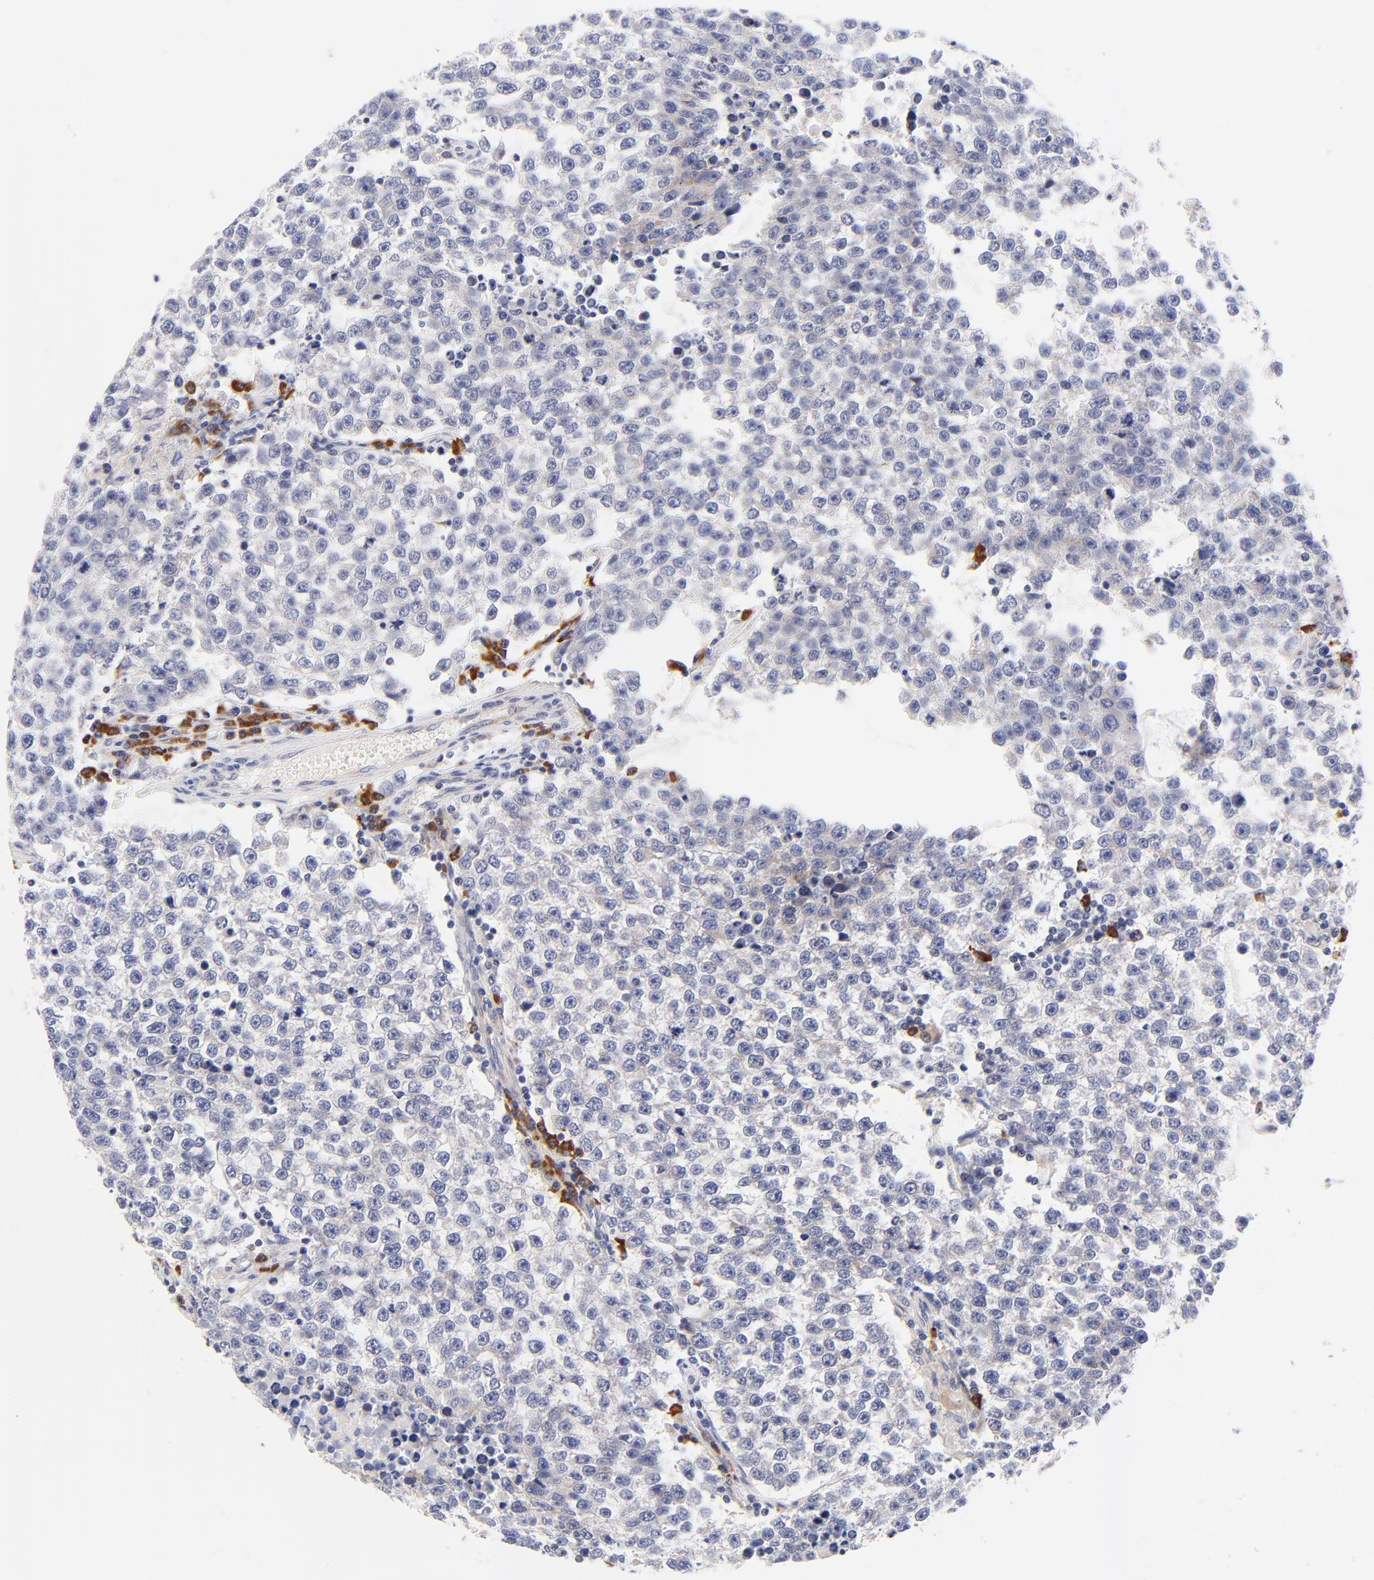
{"staining": {"intensity": "negative", "quantity": "none", "location": "none"}, "tissue": "testis cancer", "cell_type": "Tumor cells", "image_type": "cancer", "snomed": [{"axis": "morphology", "description": "Seminoma, NOS"}, {"axis": "topography", "description": "Testis"}], "caption": "DAB (3,3'-diaminobenzidine) immunohistochemical staining of seminoma (testis) exhibits no significant staining in tumor cells. (DAB (3,3'-diaminobenzidine) immunohistochemistry (IHC) visualized using brightfield microscopy, high magnification).", "gene": "AFF2", "patient": {"sex": "male", "age": 36}}